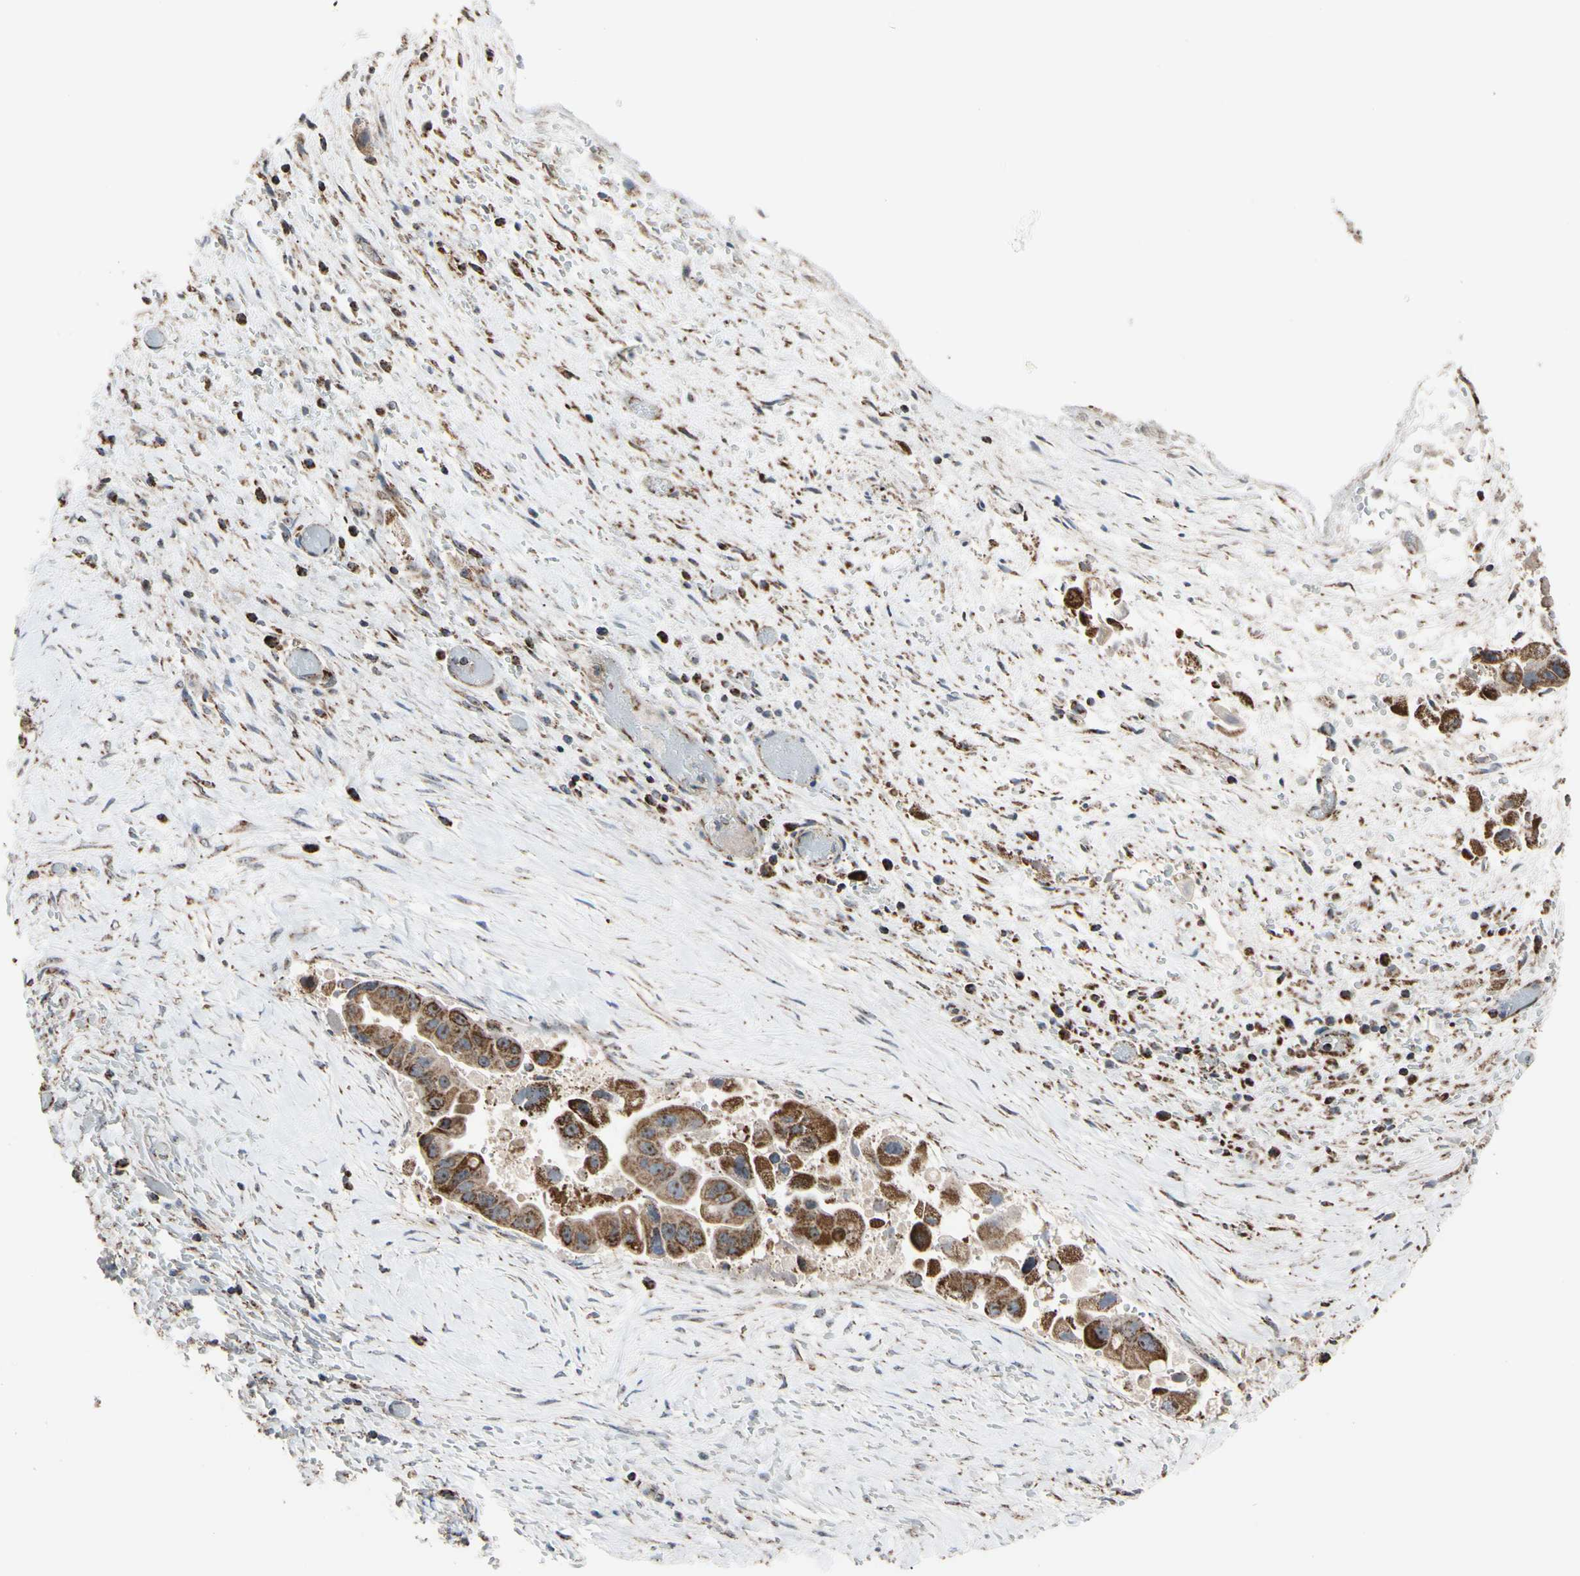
{"staining": {"intensity": "strong", "quantity": ">75%", "location": "cytoplasmic/membranous,nuclear"}, "tissue": "liver cancer", "cell_type": "Tumor cells", "image_type": "cancer", "snomed": [{"axis": "morphology", "description": "Normal tissue, NOS"}, {"axis": "morphology", "description": "Cholangiocarcinoma"}, {"axis": "topography", "description": "Liver"}, {"axis": "topography", "description": "Peripheral nerve tissue"}], "caption": "Brown immunohistochemical staining in cholangiocarcinoma (liver) demonstrates strong cytoplasmic/membranous and nuclear expression in about >75% of tumor cells.", "gene": "FAM110B", "patient": {"sex": "male", "age": 50}}